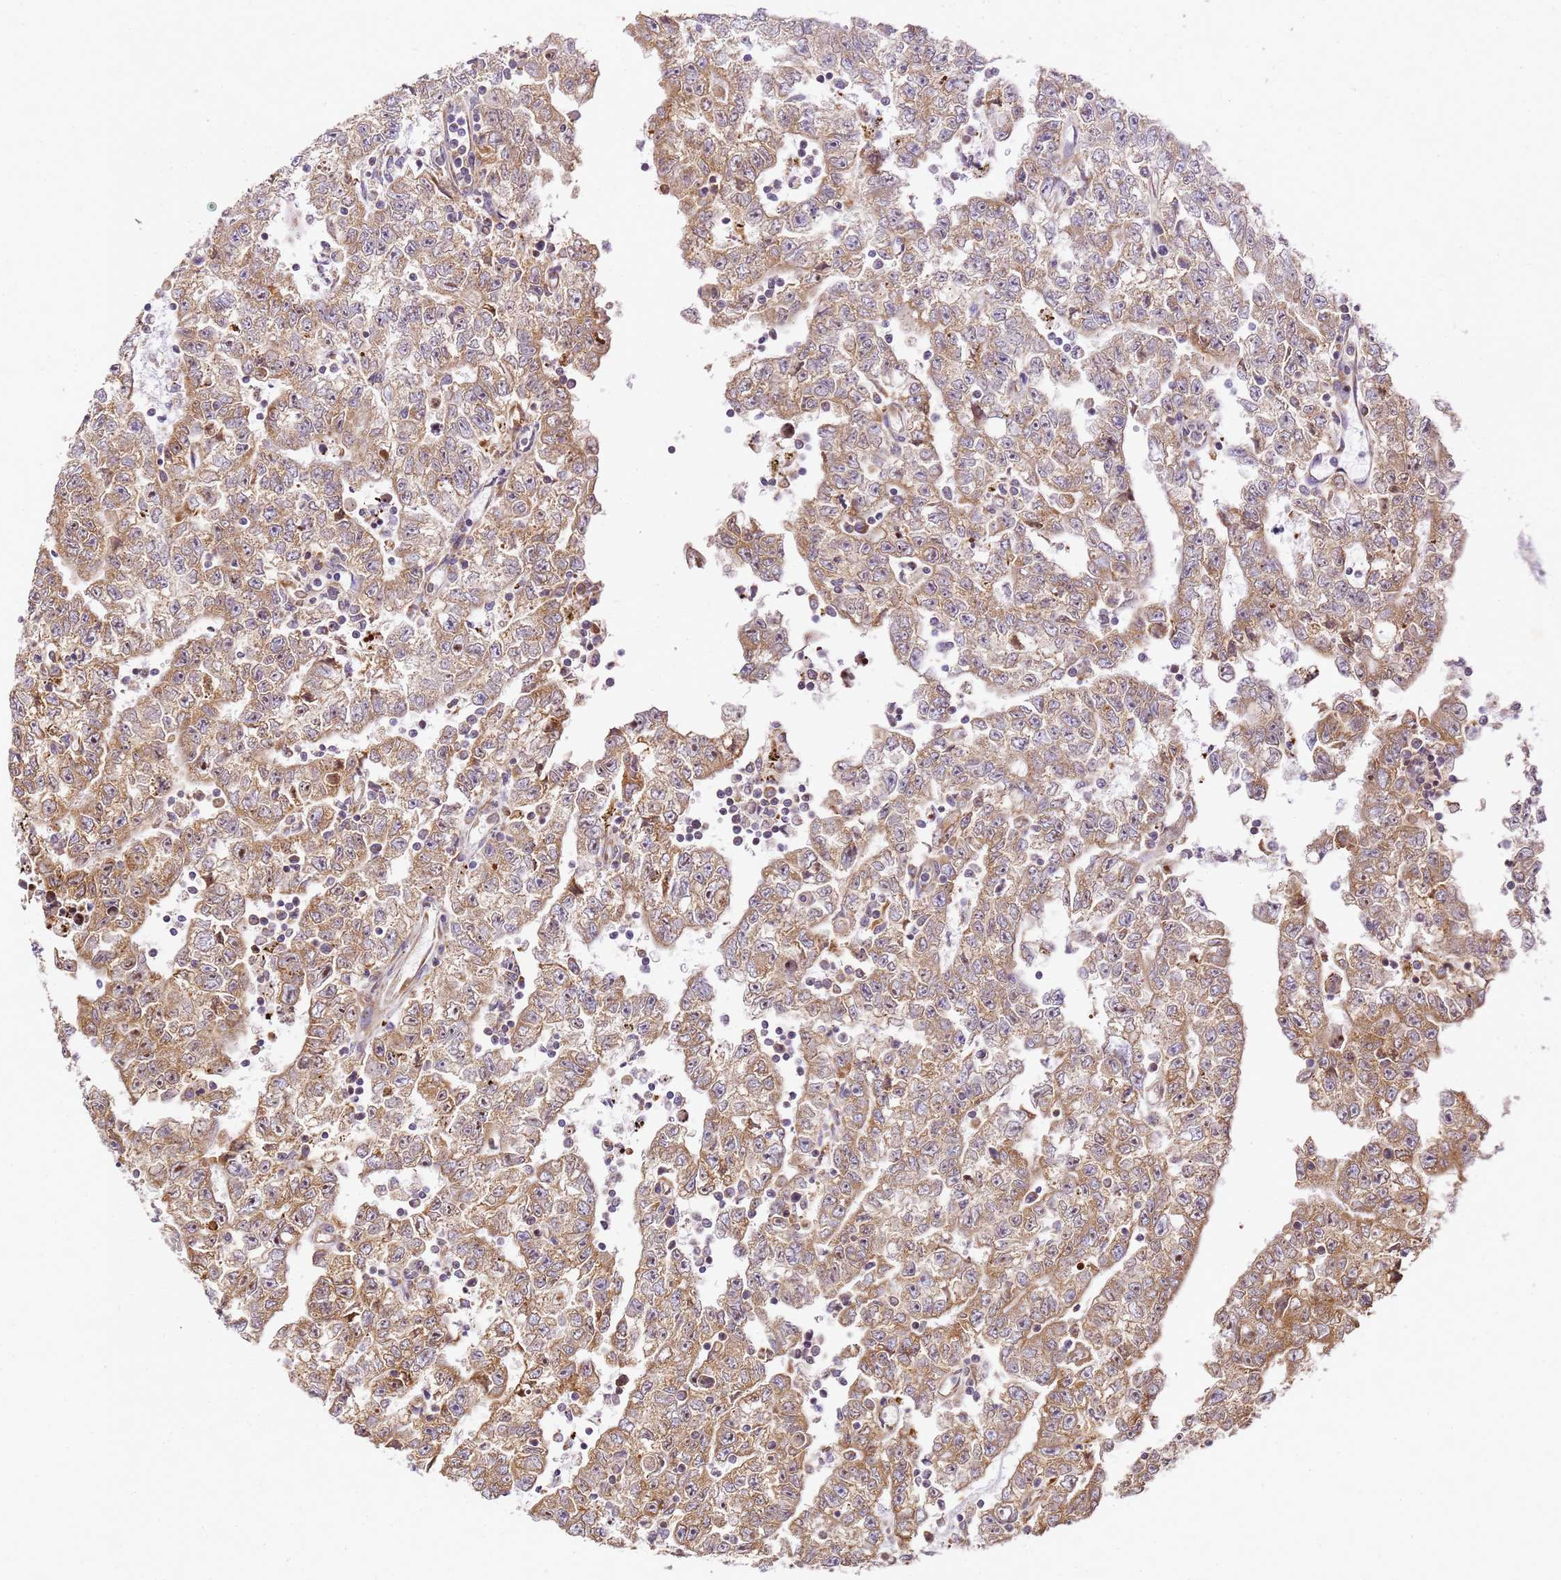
{"staining": {"intensity": "moderate", "quantity": ">75%", "location": "cytoplasmic/membranous"}, "tissue": "testis cancer", "cell_type": "Tumor cells", "image_type": "cancer", "snomed": [{"axis": "morphology", "description": "Carcinoma, Embryonal, NOS"}, {"axis": "topography", "description": "Testis"}], "caption": "Testis cancer stained for a protein (brown) exhibits moderate cytoplasmic/membranous positive positivity in approximately >75% of tumor cells.", "gene": "RPL13A", "patient": {"sex": "male", "age": 25}}